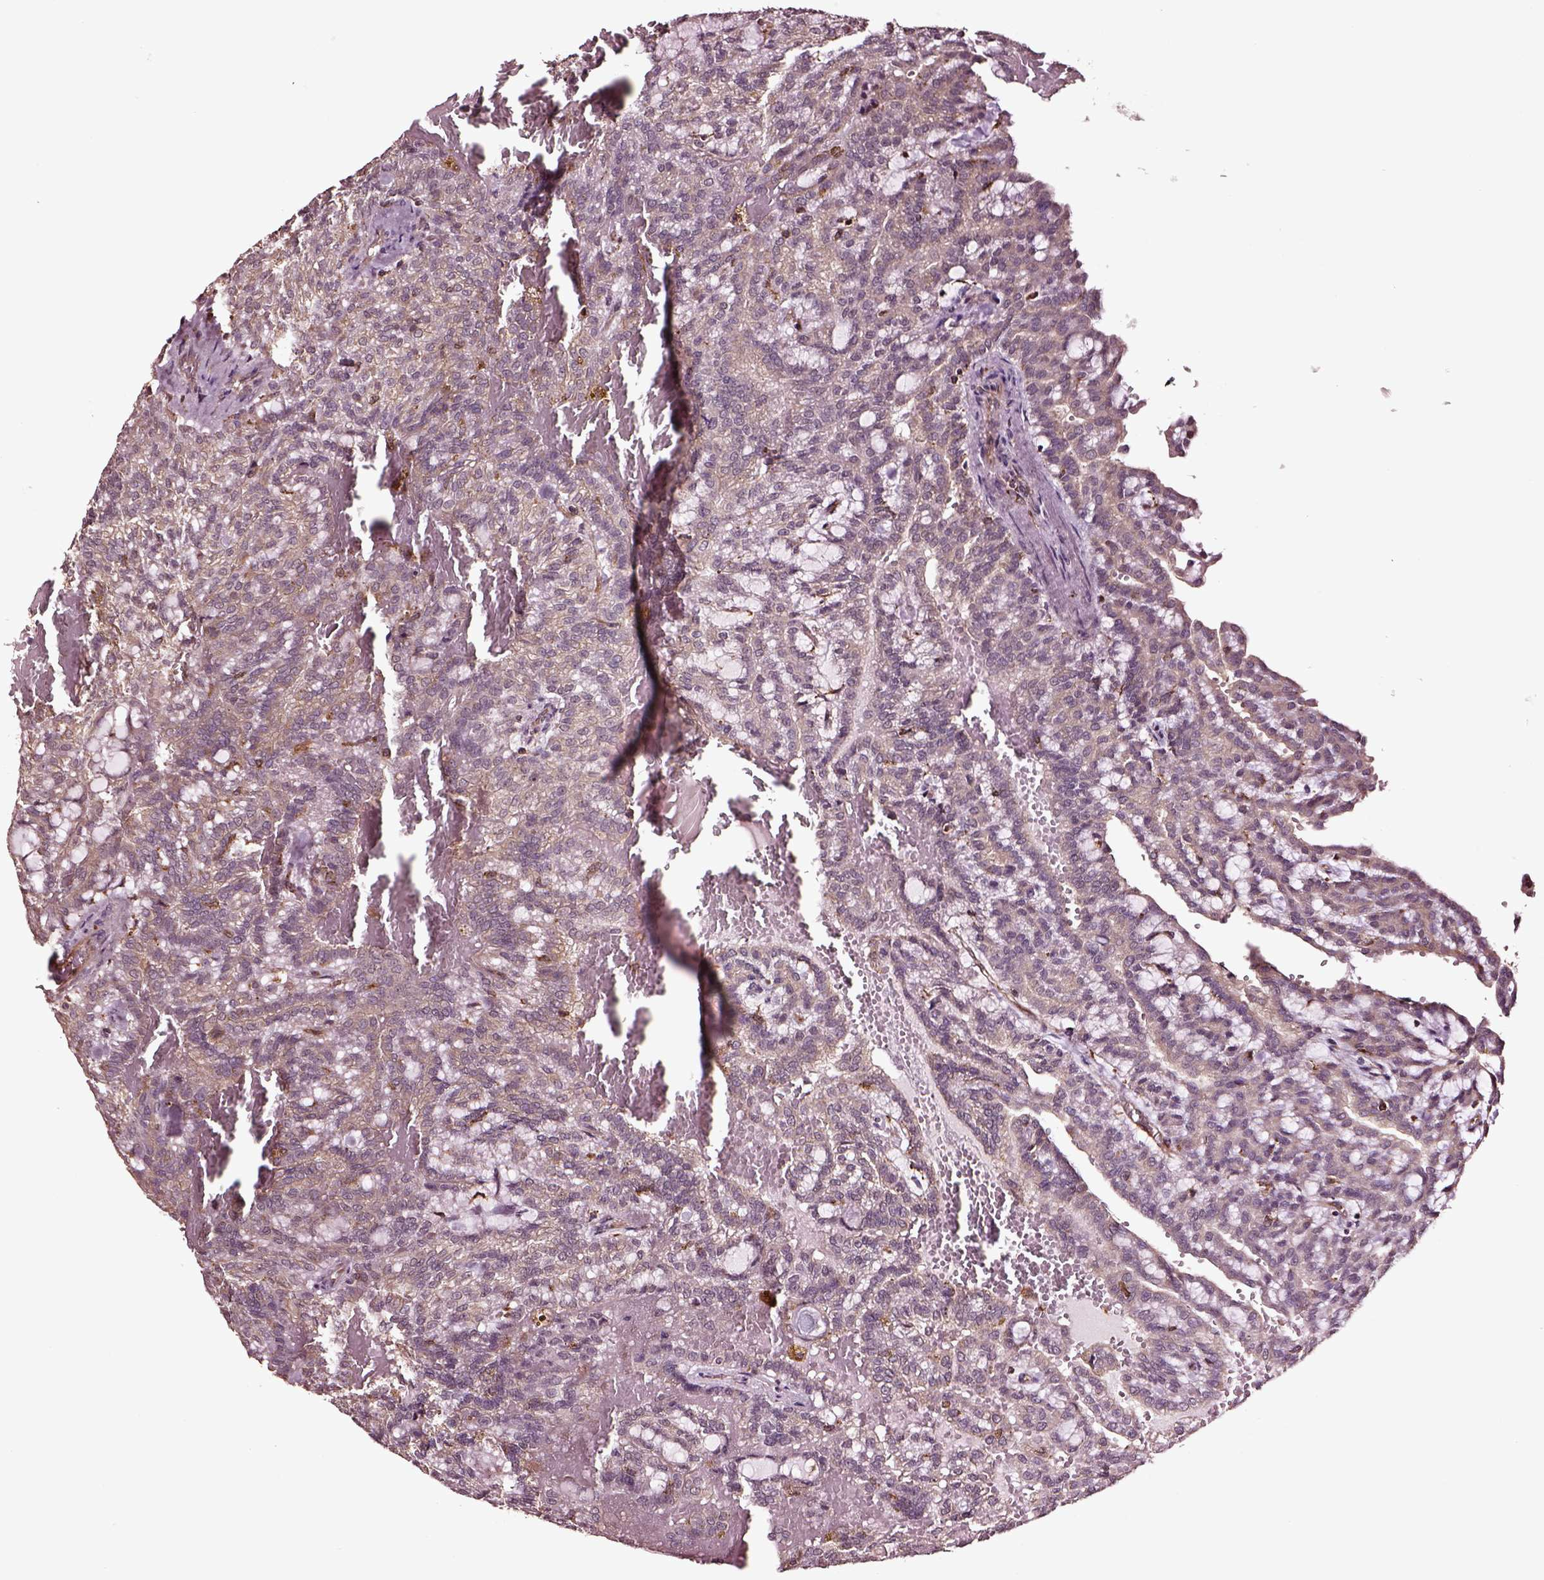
{"staining": {"intensity": "weak", "quantity": ">75%", "location": "cytoplasmic/membranous"}, "tissue": "renal cancer", "cell_type": "Tumor cells", "image_type": "cancer", "snomed": [{"axis": "morphology", "description": "Adenocarcinoma, NOS"}, {"axis": "topography", "description": "Kidney"}], "caption": "Renal adenocarcinoma tissue displays weak cytoplasmic/membranous positivity in approximately >75% of tumor cells", "gene": "RASSF5", "patient": {"sex": "male", "age": 63}}